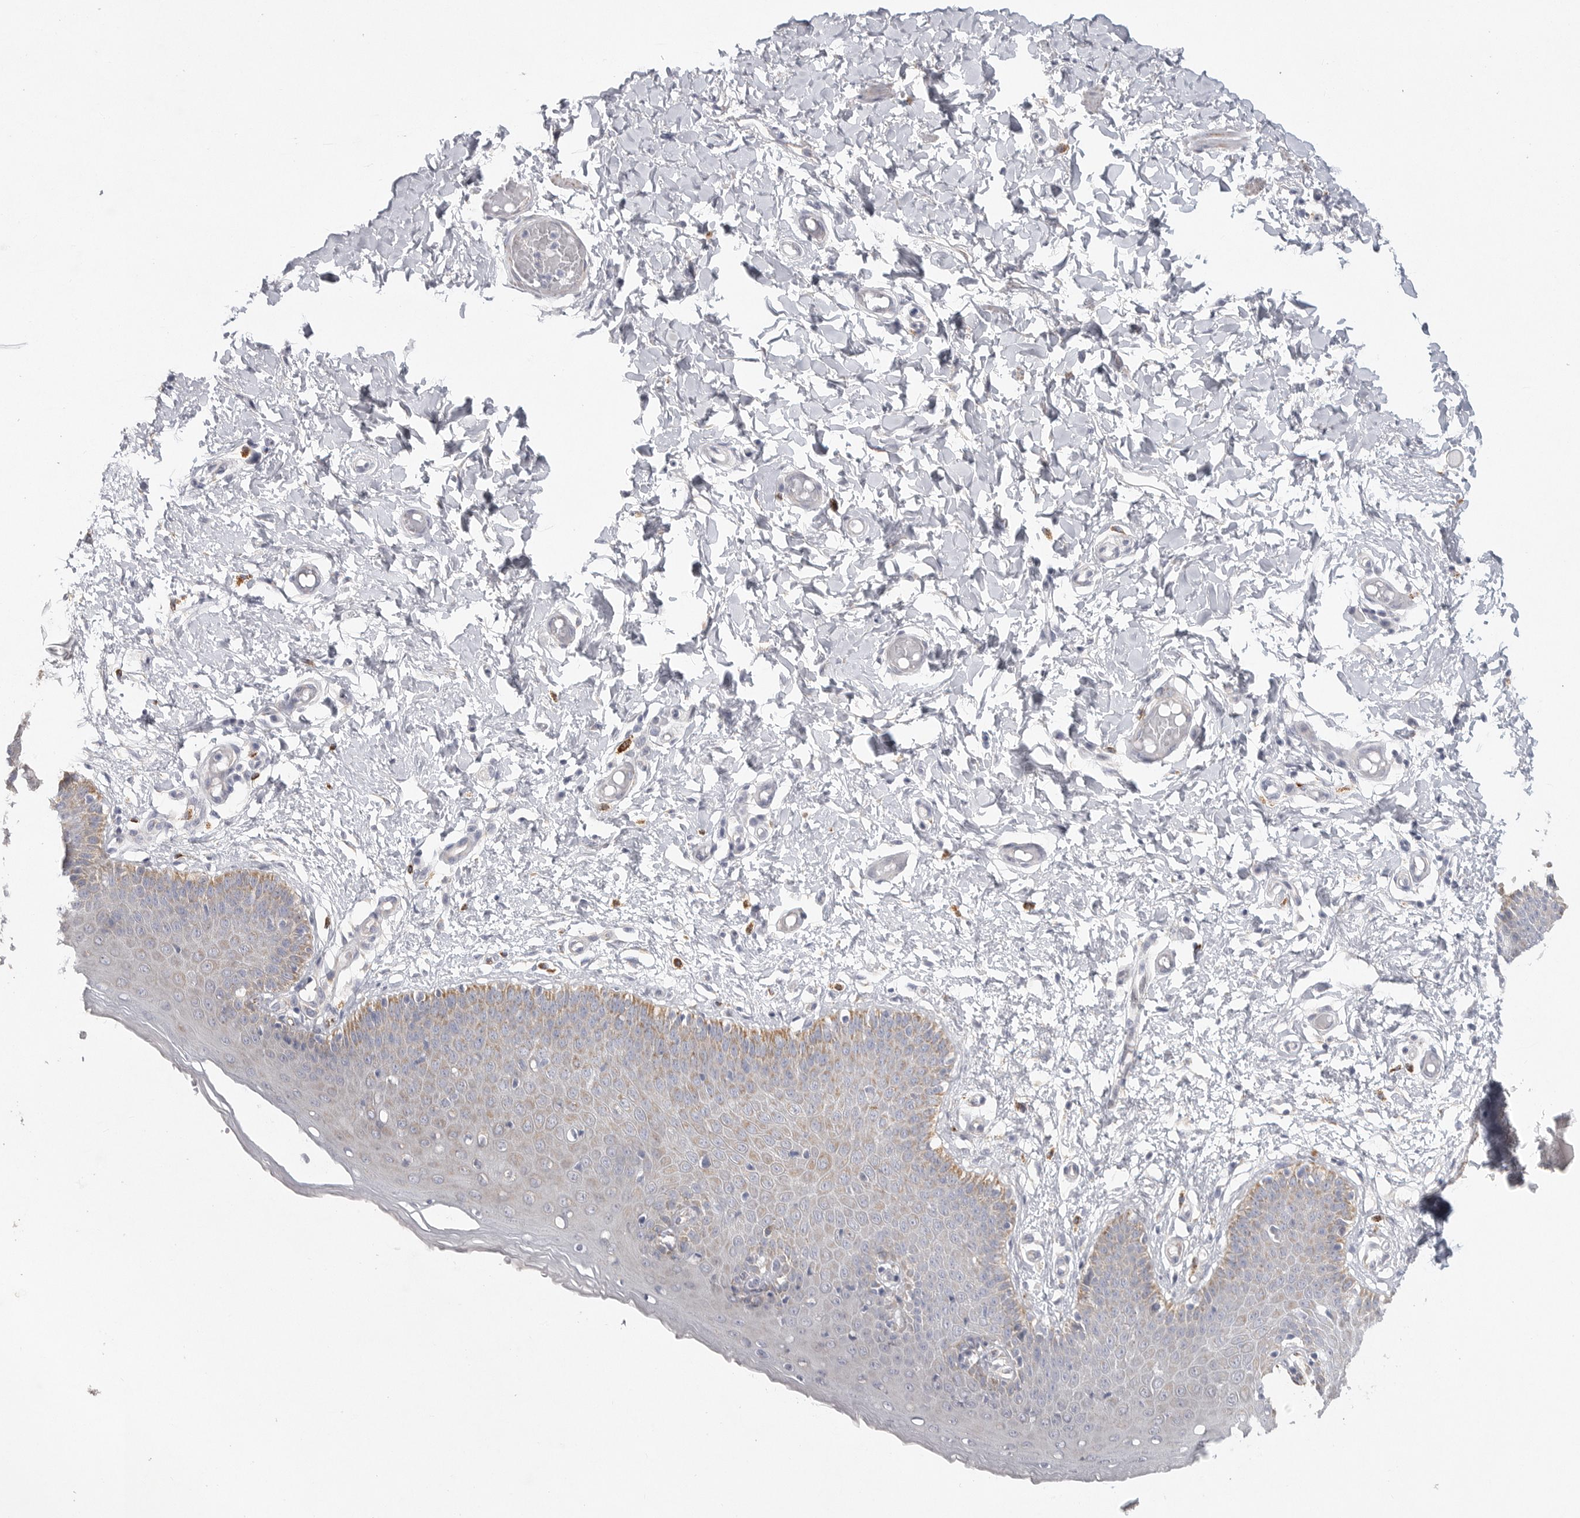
{"staining": {"intensity": "moderate", "quantity": "25%-75%", "location": "cytoplasmic/membranous"}, "tissue": "skin", "cell_type": "Epidermal cells", "image_type": "normal", "snomed": [{"axis": "morphology", "description": "Normal tissue, NOS"}, {"axis": "topography", "description": "Vulva"}], "caption": "The image demonstrates immunohistochemical staining of unremarkable skin. There is moderate cytoplasmic/membranous expression is present in about 25%-75% of epidermal cells.", "gene": "ELP3", "patient": {"sex": "female", "age": 66}}